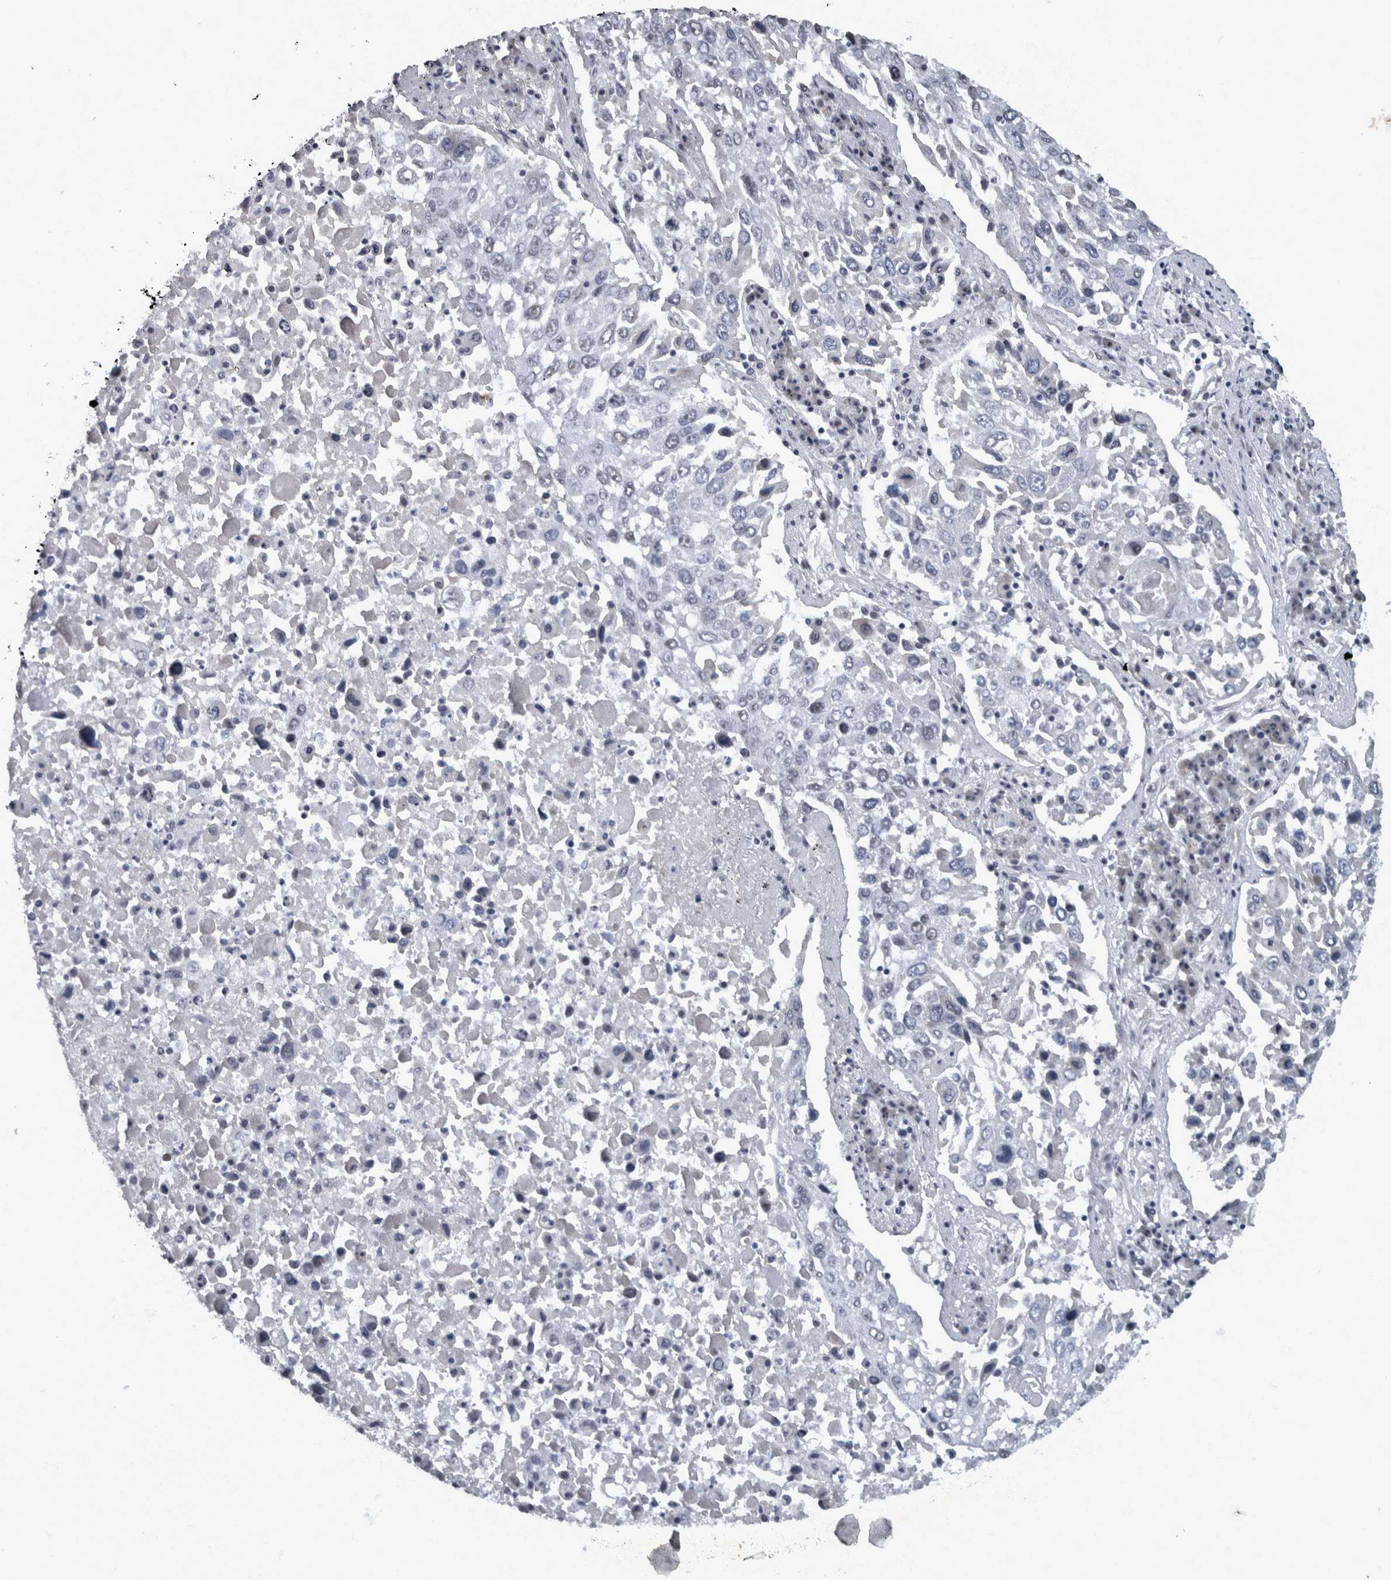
{"staining": {"intensity": "negative", "quantity": "none", "location": "none"}, "tissue": "lung cancer", "cell_type": "Tumor cells", "image_type": "cancer", "snomed": [{"axis": "morphology", "description": "Squamous cell carcinoma, NOS"}, {"axis": "topography", "description": "Lung"}], "caption": "This image is of squamous cell carcinoma (lung) stained with IHC to label a protein in brown with the nuclei are counter-stained blue. There is no staining in tumor cells. (DAB (3,3'-diaminobenzidine) immunohistochemistry (IHC) with hematoxylin counter stain).", "gene": "WDR33", "patient": {"sex": "male", "age": 65}}